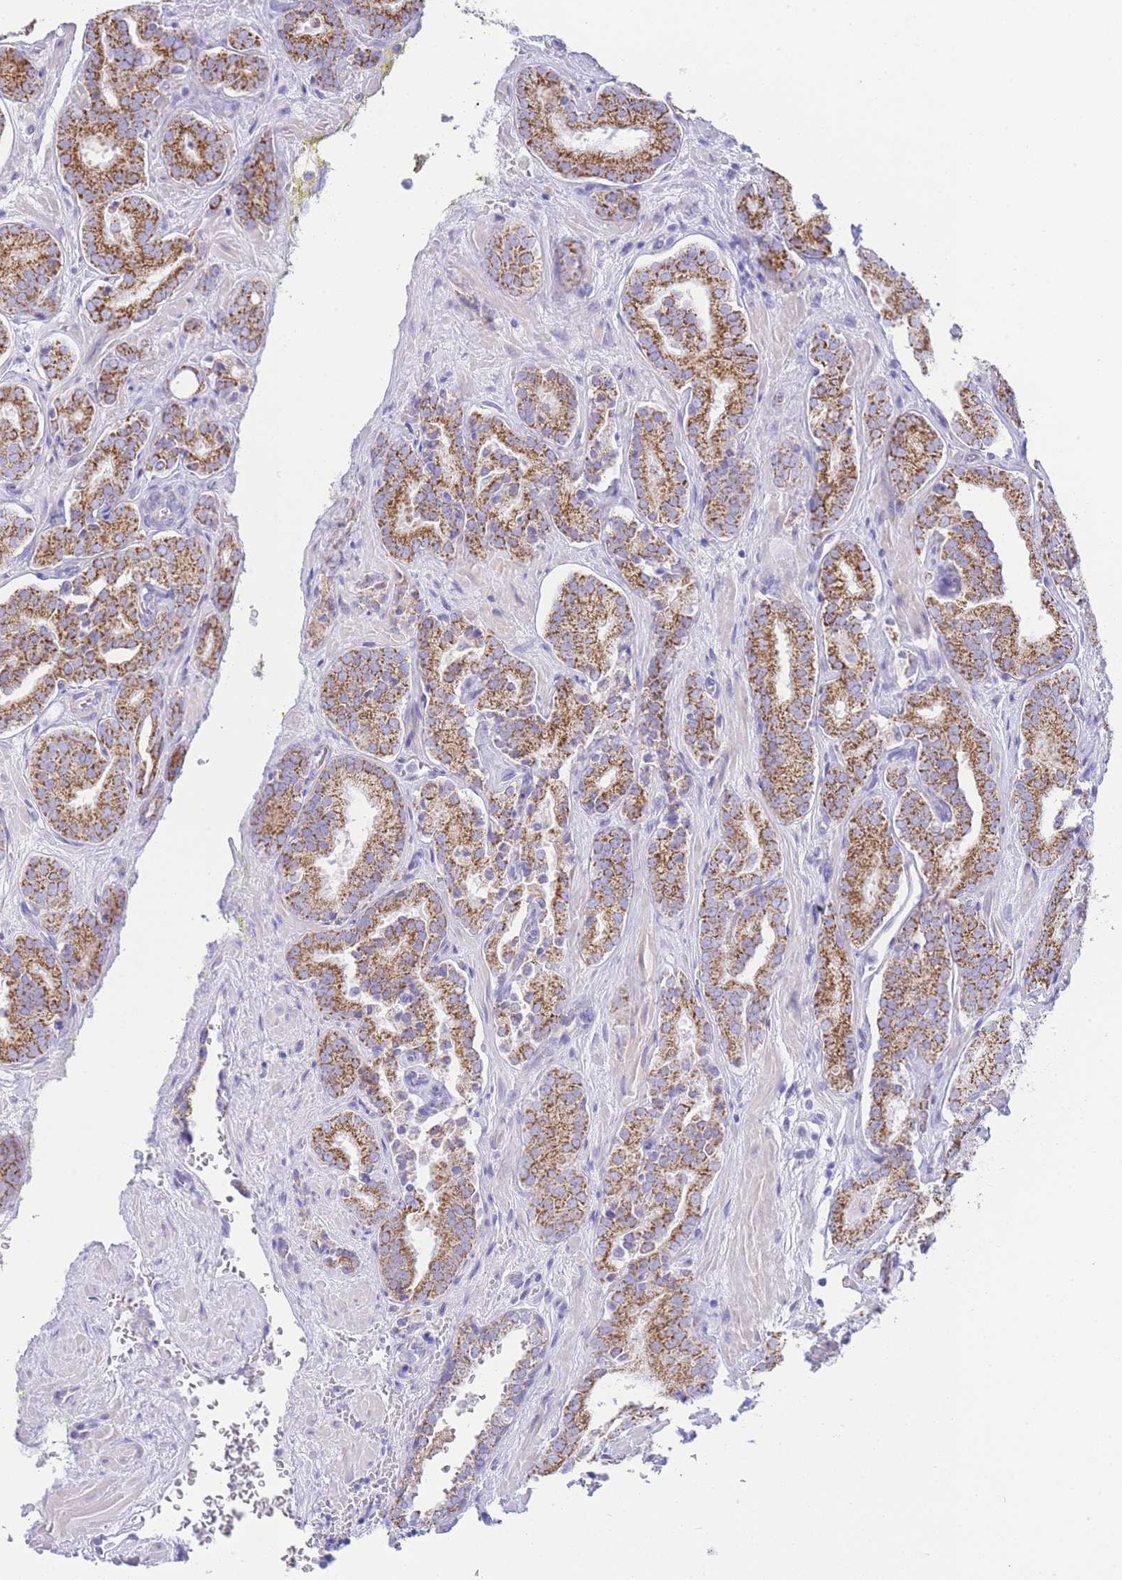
{"staining": {"intensity": "moderate", "quantity": ">75%", "location": "cytoplasmic/membranous"}, "tissue": "prostate cancer", "cell_type": "Tumor cells", "image_type": "cancer", "snomed": [{"axis": "morphology", "description": "Adenocarcinoma, High grade"}, {"axis": "topography", "description": "Prostate"}], "caption": "Immunohistochemical staining of human prostate cancer (adenocarcinoma (high-grade)) displays medium levels of moderate cytoplasmic/membranous protein expression in about >75% of tumor cells. The staining is performed using DAB (3,3'-diaminobenzidine) brown chromogen to label protein expression. The nuclei are counter-stained blue using hematoxylin.", "gene": "ACSM4", "patient": {"sex": "male", "age": 66}}